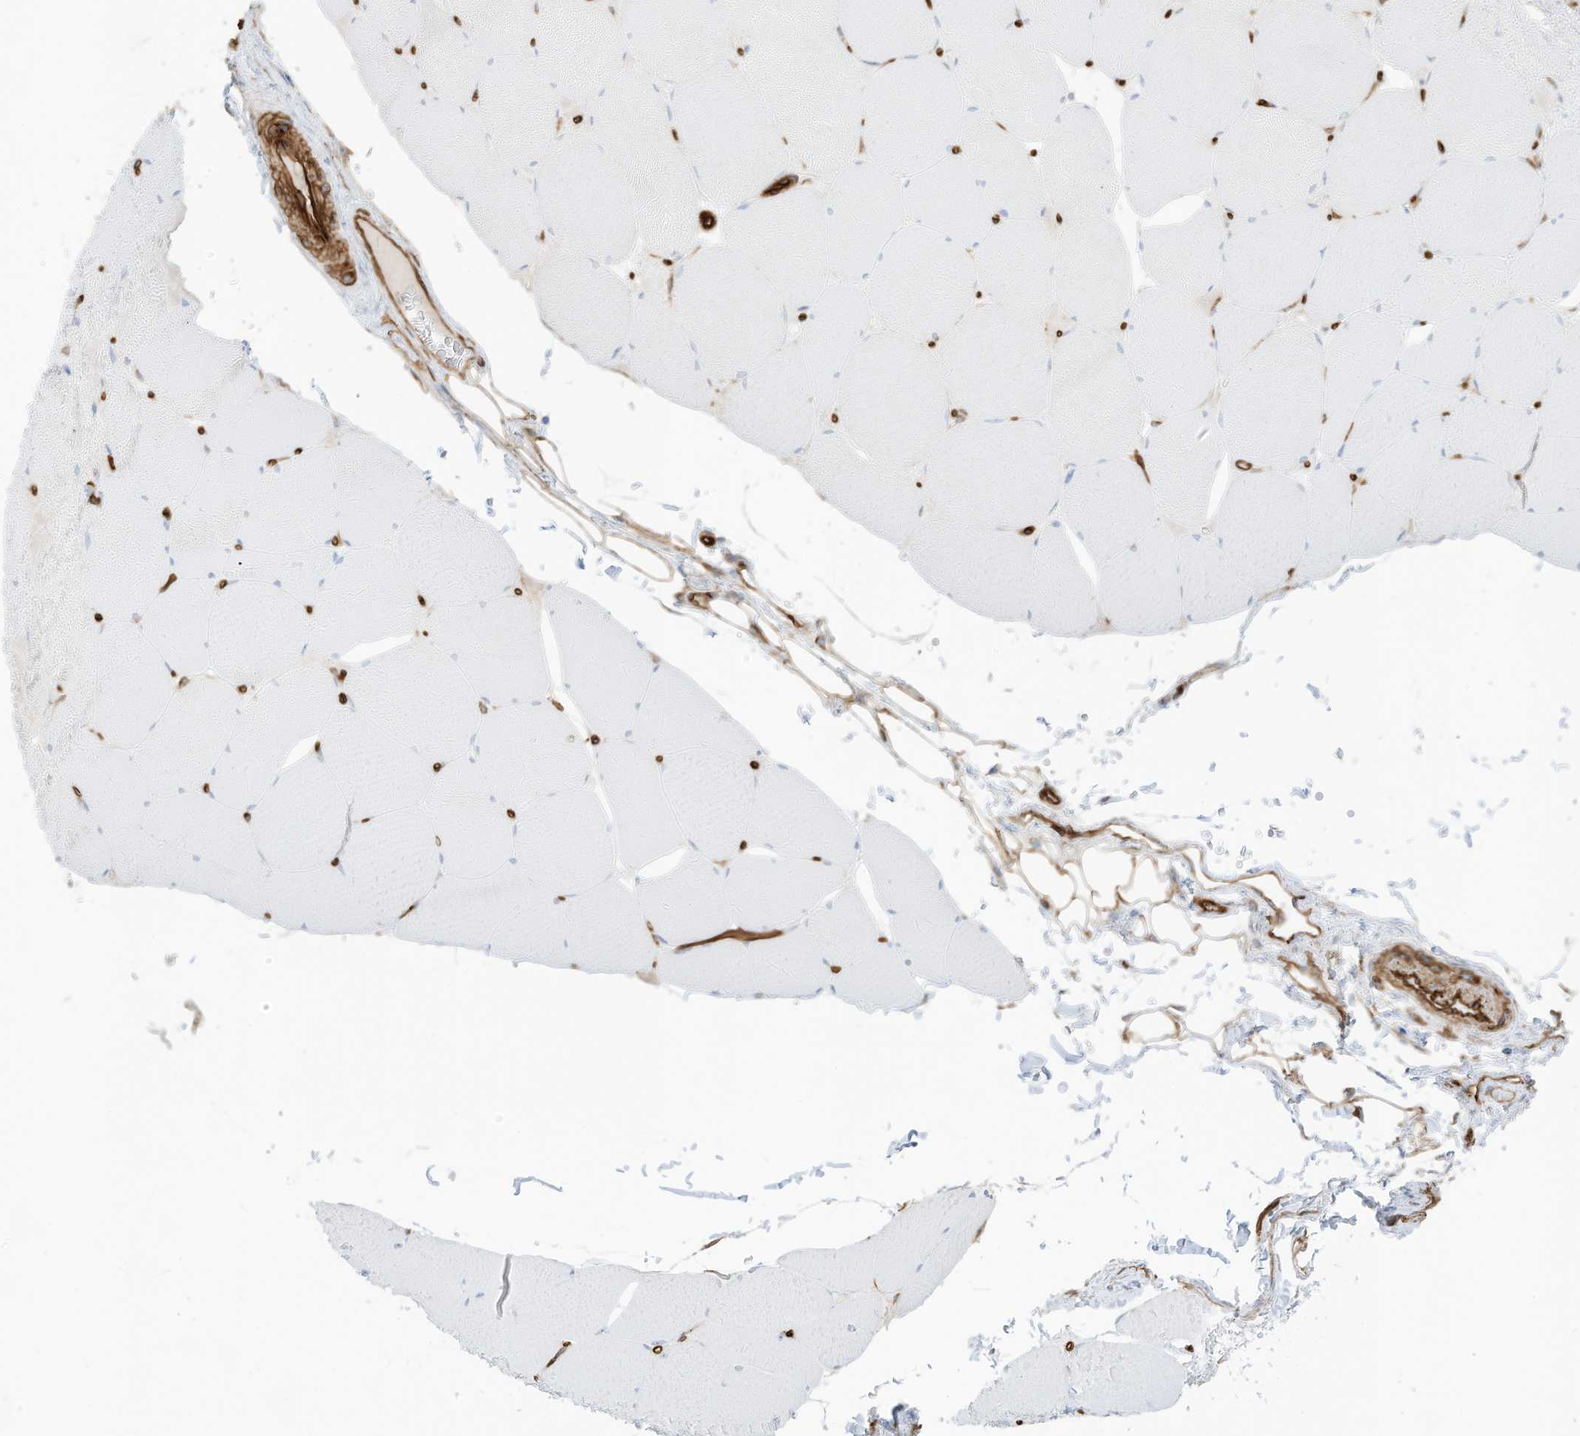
{"staining": {"intensity": "negative", "quantity": "none", "location": "none"}, "tissue": "skeletal muscle", "cell_type": "Myocytes", "image_type": "normal", "snomed": [{"axis": "morphology", "description": "Normal tissue, NOS"}, {"axis": "topography", "description": "Skeletal muscle"}, {"axis": "topography", "description": "Head-Neck"}], "caption": "This image is of unremarkable skeletal muscle stained with immunohistochemistry (IHC) to label a protein in brown with the nuclei are counter-stained blue. There is no staining in myocytes.", "gene": "ABCB7", "patient": {"sex": "male", "age": 66}}